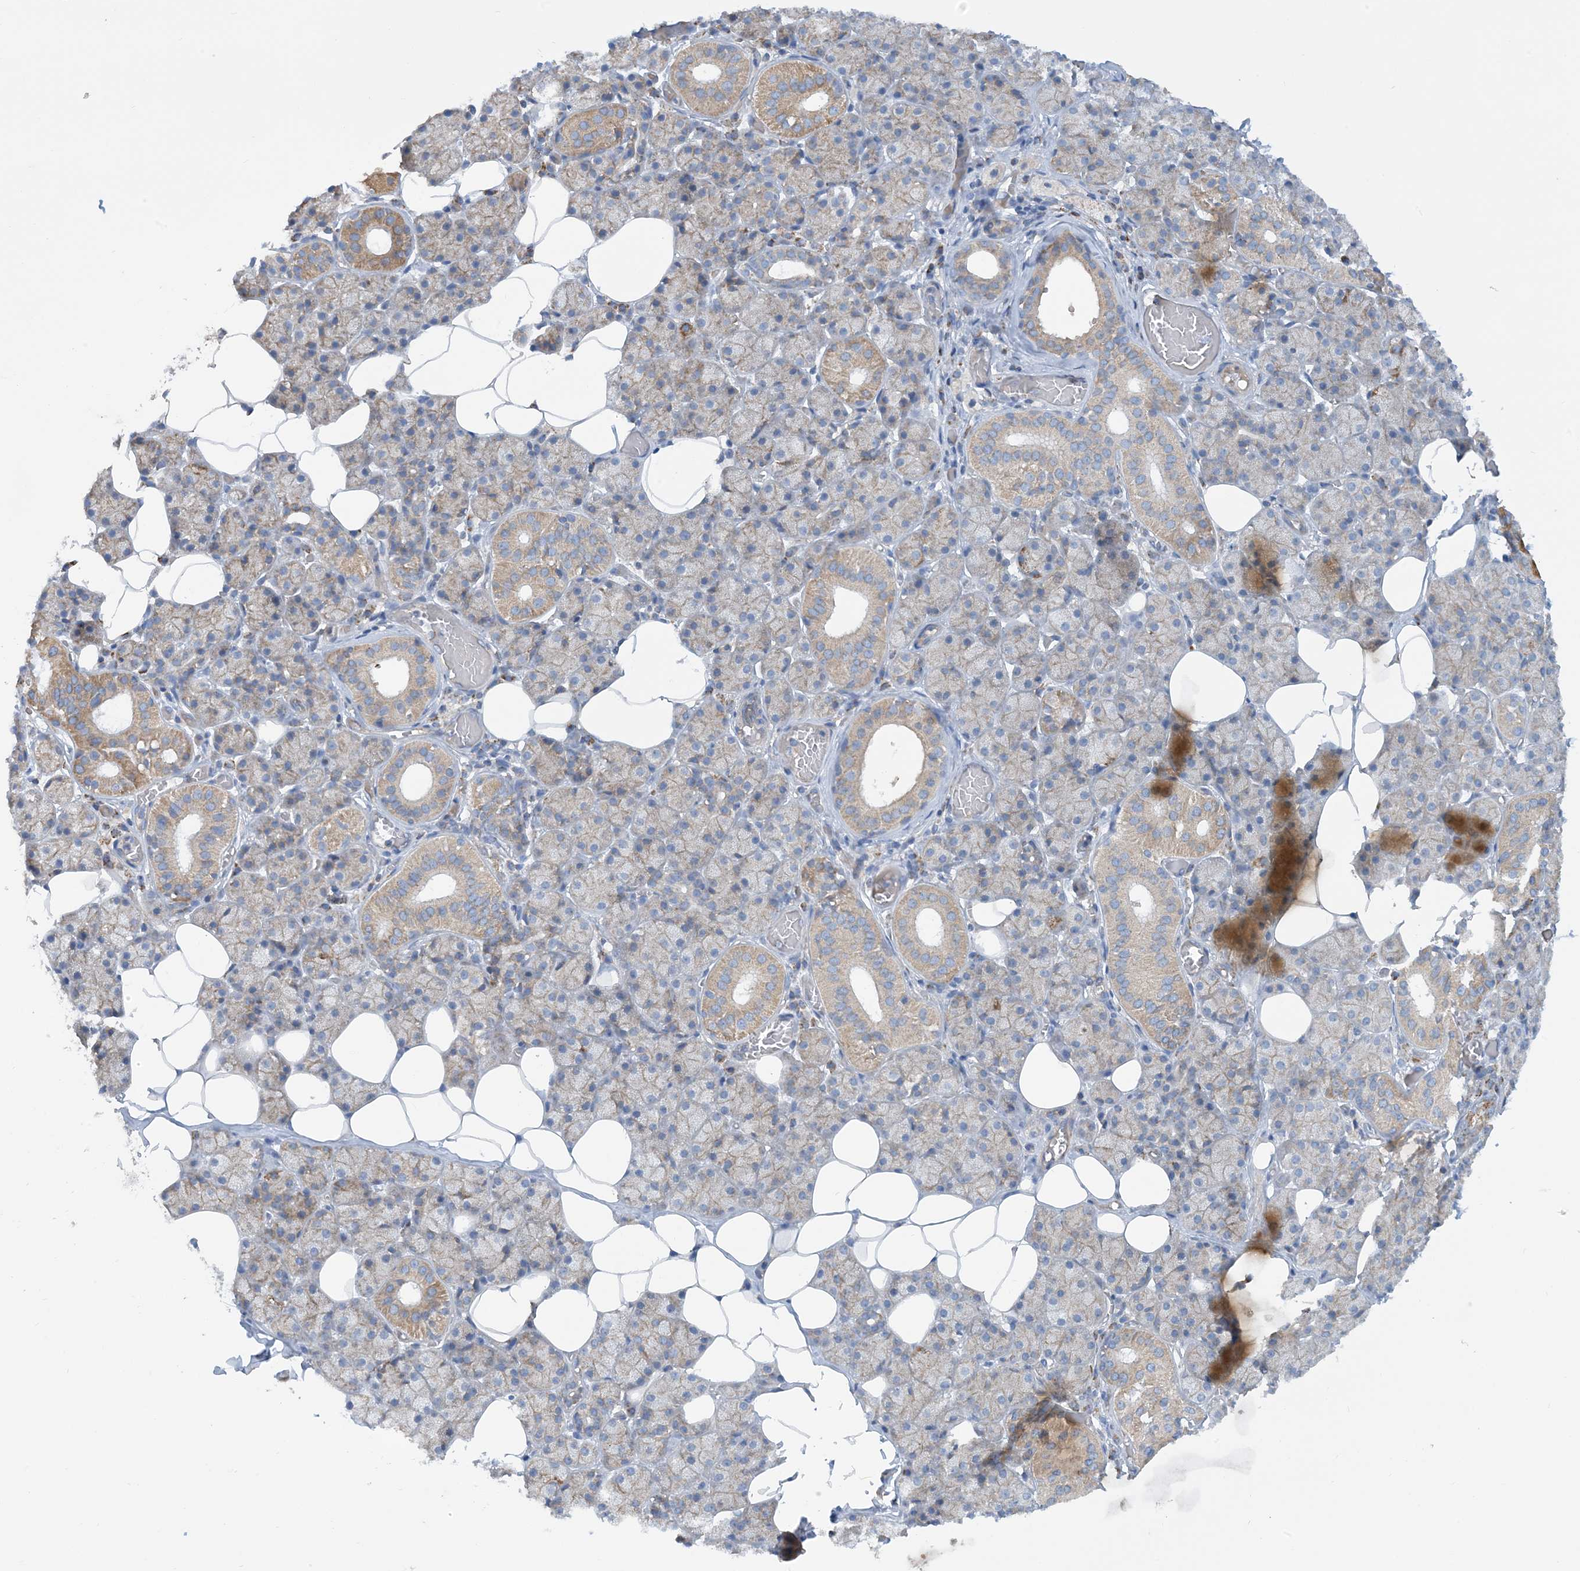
{"staining": {"intensity": "moderate", "quantity": "25%-75%", "location": "cytoplasmic/membranous"}, "tissue": "salivary gland", "cell_type": "Glandular cells", "image_type": "normal", "snomed": [{"axis": "morphology", "description": "Normal tissue, NOS"}, {"axis": "topography", "description": "Salivary gland"}], "caption": "Glandular cells display medium levels of moderate cytoplasmic/membranous positivity in approximately 25%-75% of cells in unremarkable salivary gland.", "gene": "PHOSPHO2", "patient": {"sex": "female", "age": 33}}